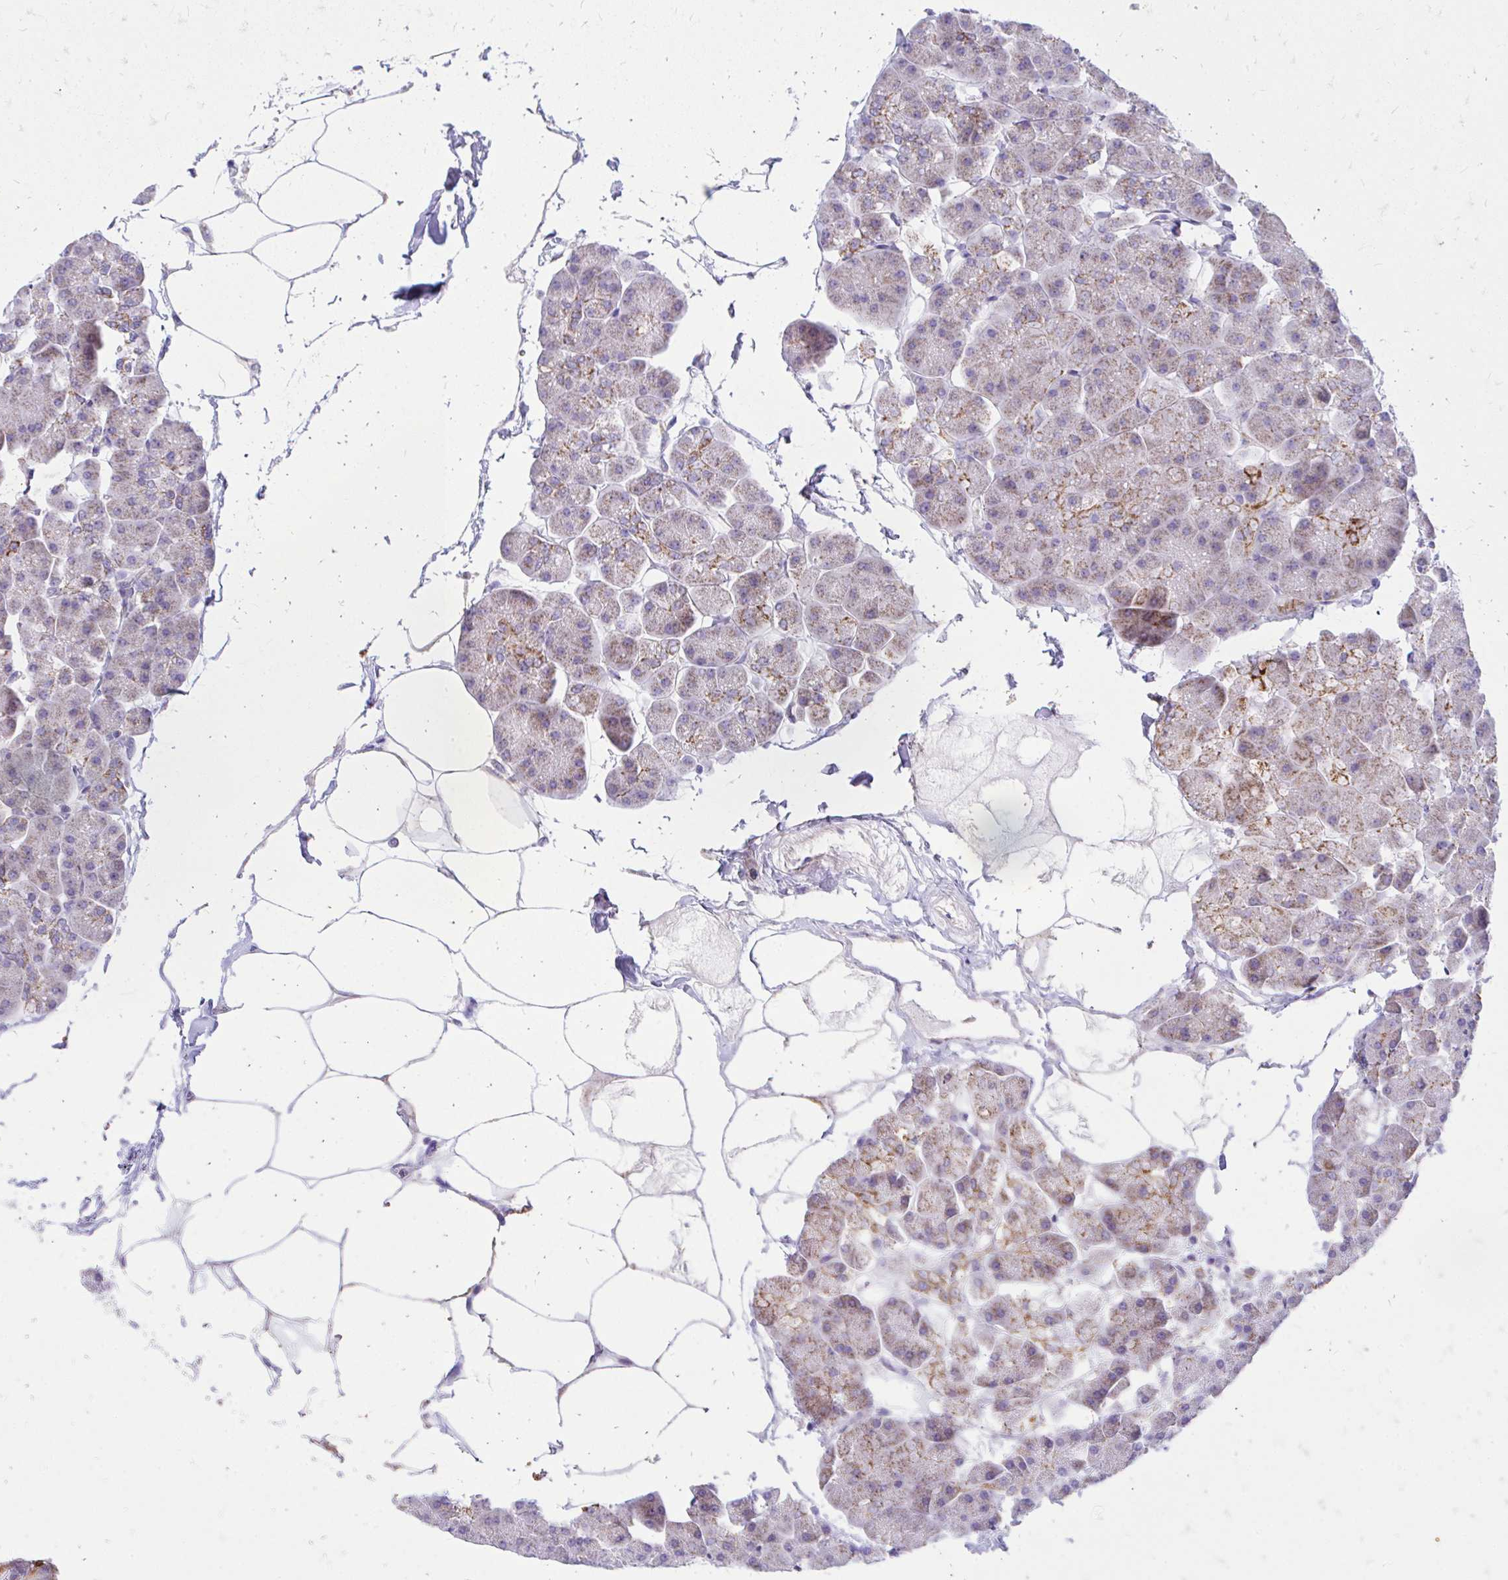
{"staining": {"intensity": "moderate", "quantity": "25%-75%", "location": "cytoplasmic/membranous"}, "tissue": "pancreas", "cell_type": "Exocrine glandular cells", "image_type": "normal", "snomed": [{"axis": "morphology", "description": "Normal tissue, NOS"}, {"axis": "topography", "description": "Pancreas"}], "caption": "Immunohistochemical staining of unremarkable human pancreas demonstrates 25%-75% levels of moderate cytoplasmic/membranous protein expression in approximately 25%-75% of exocrine glandular cells. Ihc stains the protein of interest in brown and the nuclei are stained blue.", "gene": "MRPL19", "patient": {"sex": "male", "age": 35}}